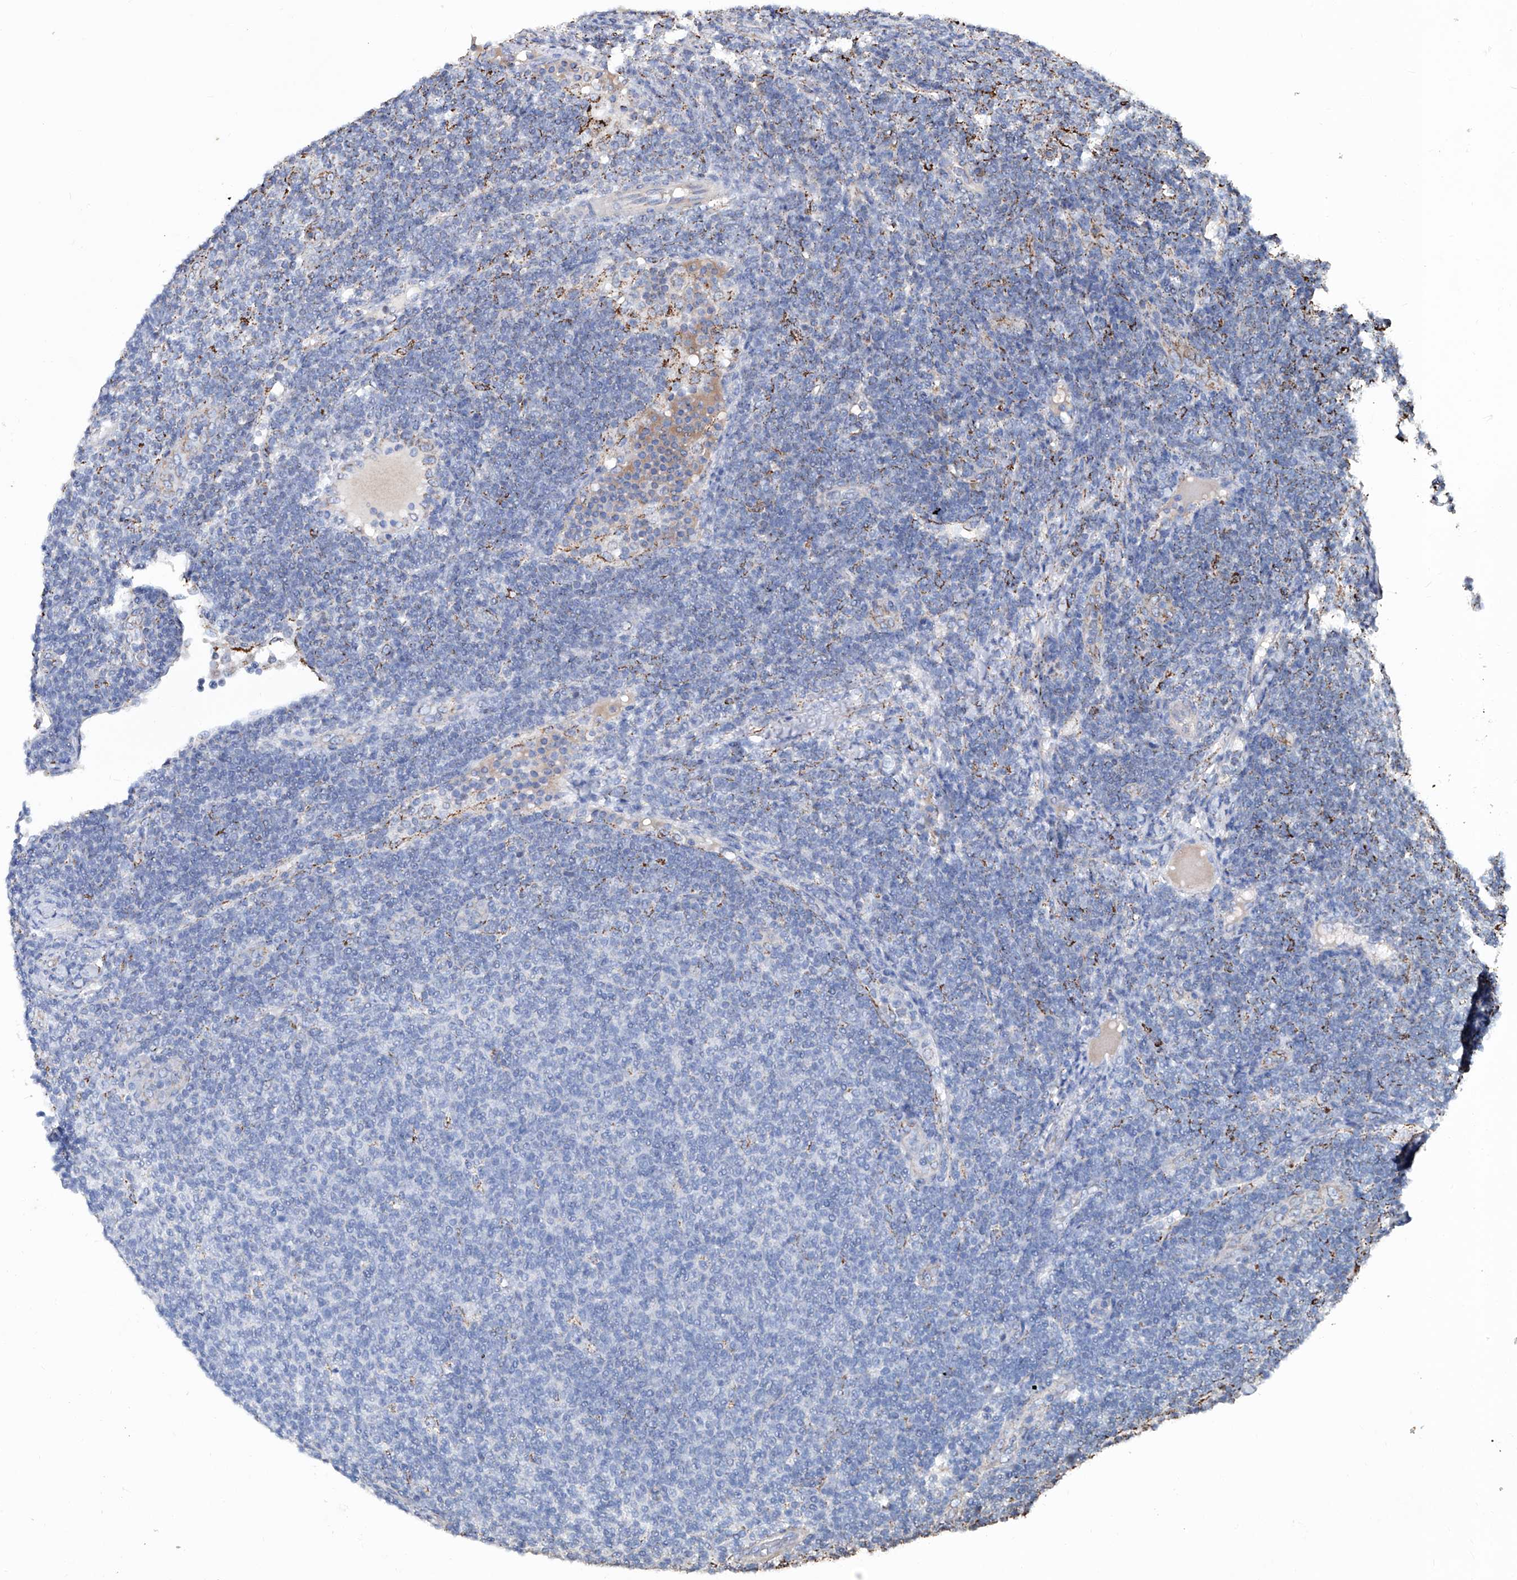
{"staining": {"intensity": "negative", "quantity": "none", "location": "none"}, "tissue": "lymphoma", "cell_type": "Tumor cells", "image_type": "cancer", "snomed": [{"axis": "morphology", "description": "Malignant lymphoma, non-Hodgkin's type, Low grade"}, {"axis": "topography", "description": "Lymph node"}], "caption": "Tumor cells are negative for protein expression in human lymphoma. (DAB (3,3'-diaminobenzidine) immunohistochemistry with hematoxylin counter stain).", "gene": "NHS", "patient": {"sex": "male", "age": 66}}